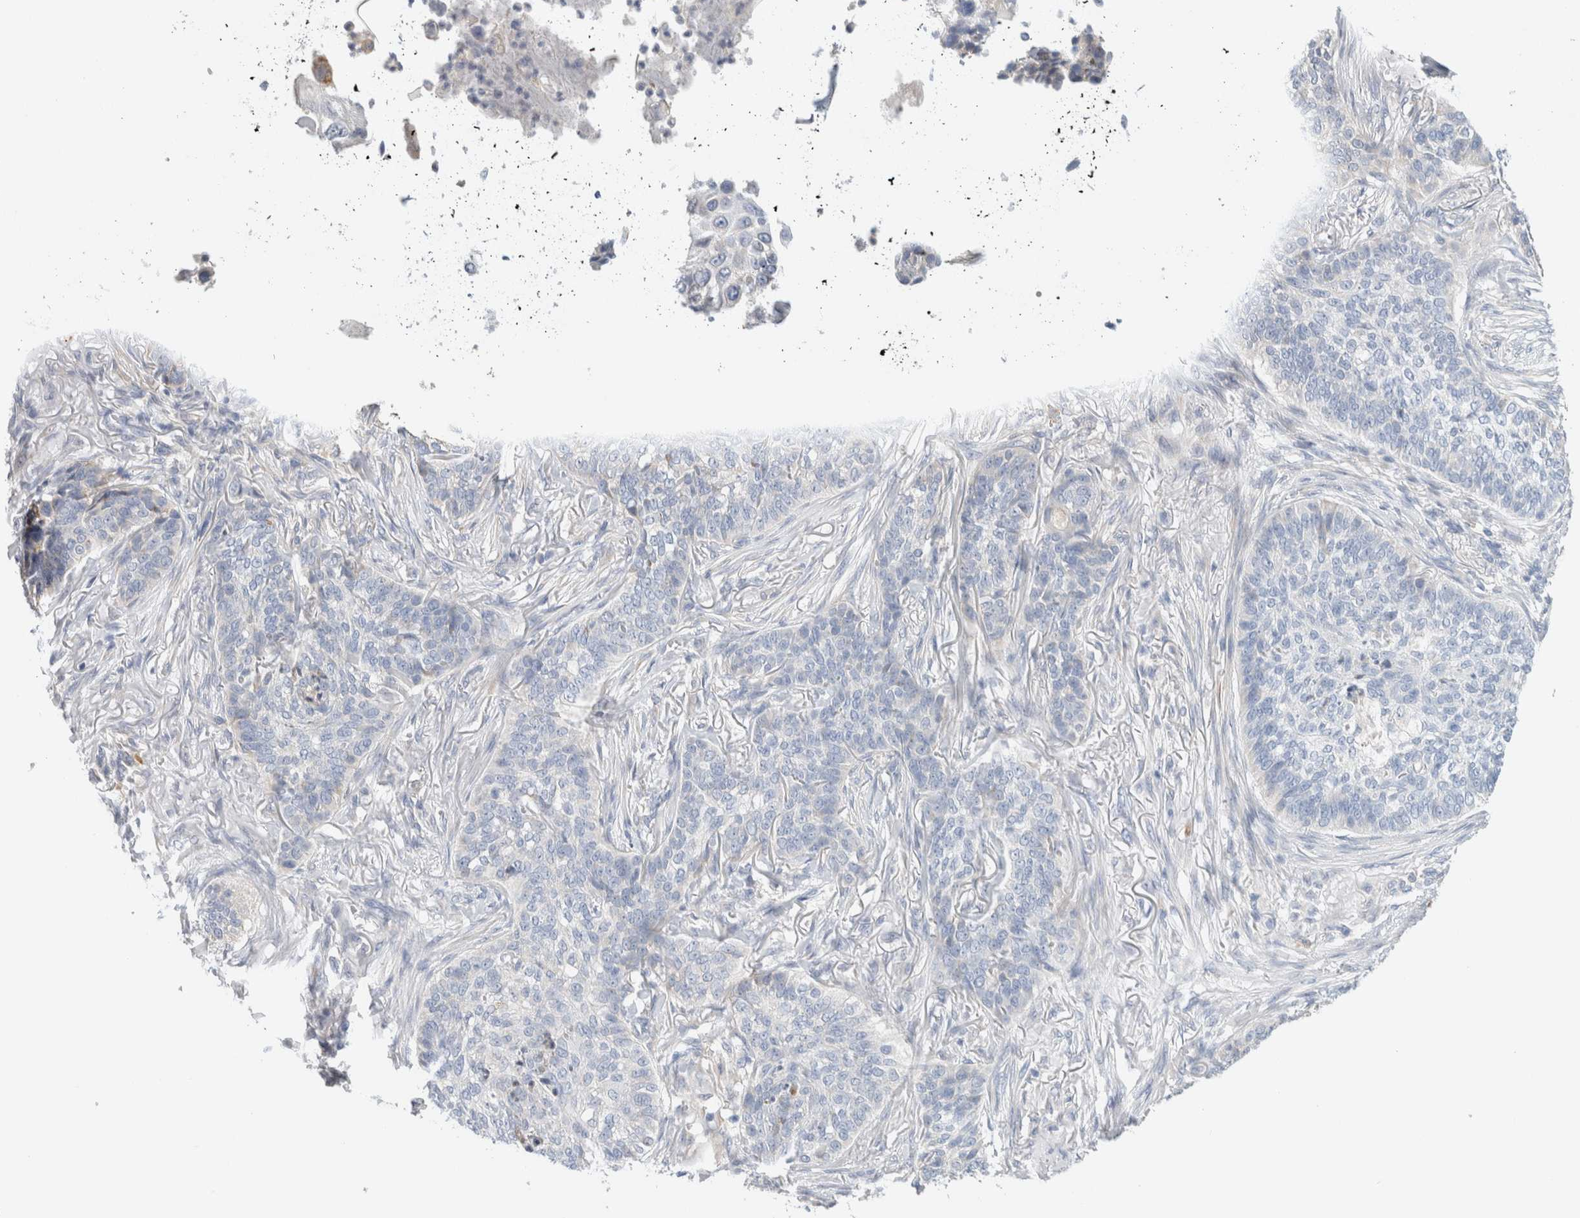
{"staining": {"intensity": "negative", "quantity": "none", "location": "none"}, "tissue": "skin cancer", "cell_type": "Tumor cells", "image_type": "cancer", "snomed": [{"axis": "morphology", "description": "Basal cell carcinoma"}, {"axis": "topography", "description": "Skin"}], "caption": "This is an immunohistochemistry histopathology image of basal cell carcinoma (skin). There is no positivity in tumor cells.", "gene": "GADD45G", "patient": {"sex": "male", "age": 85}}